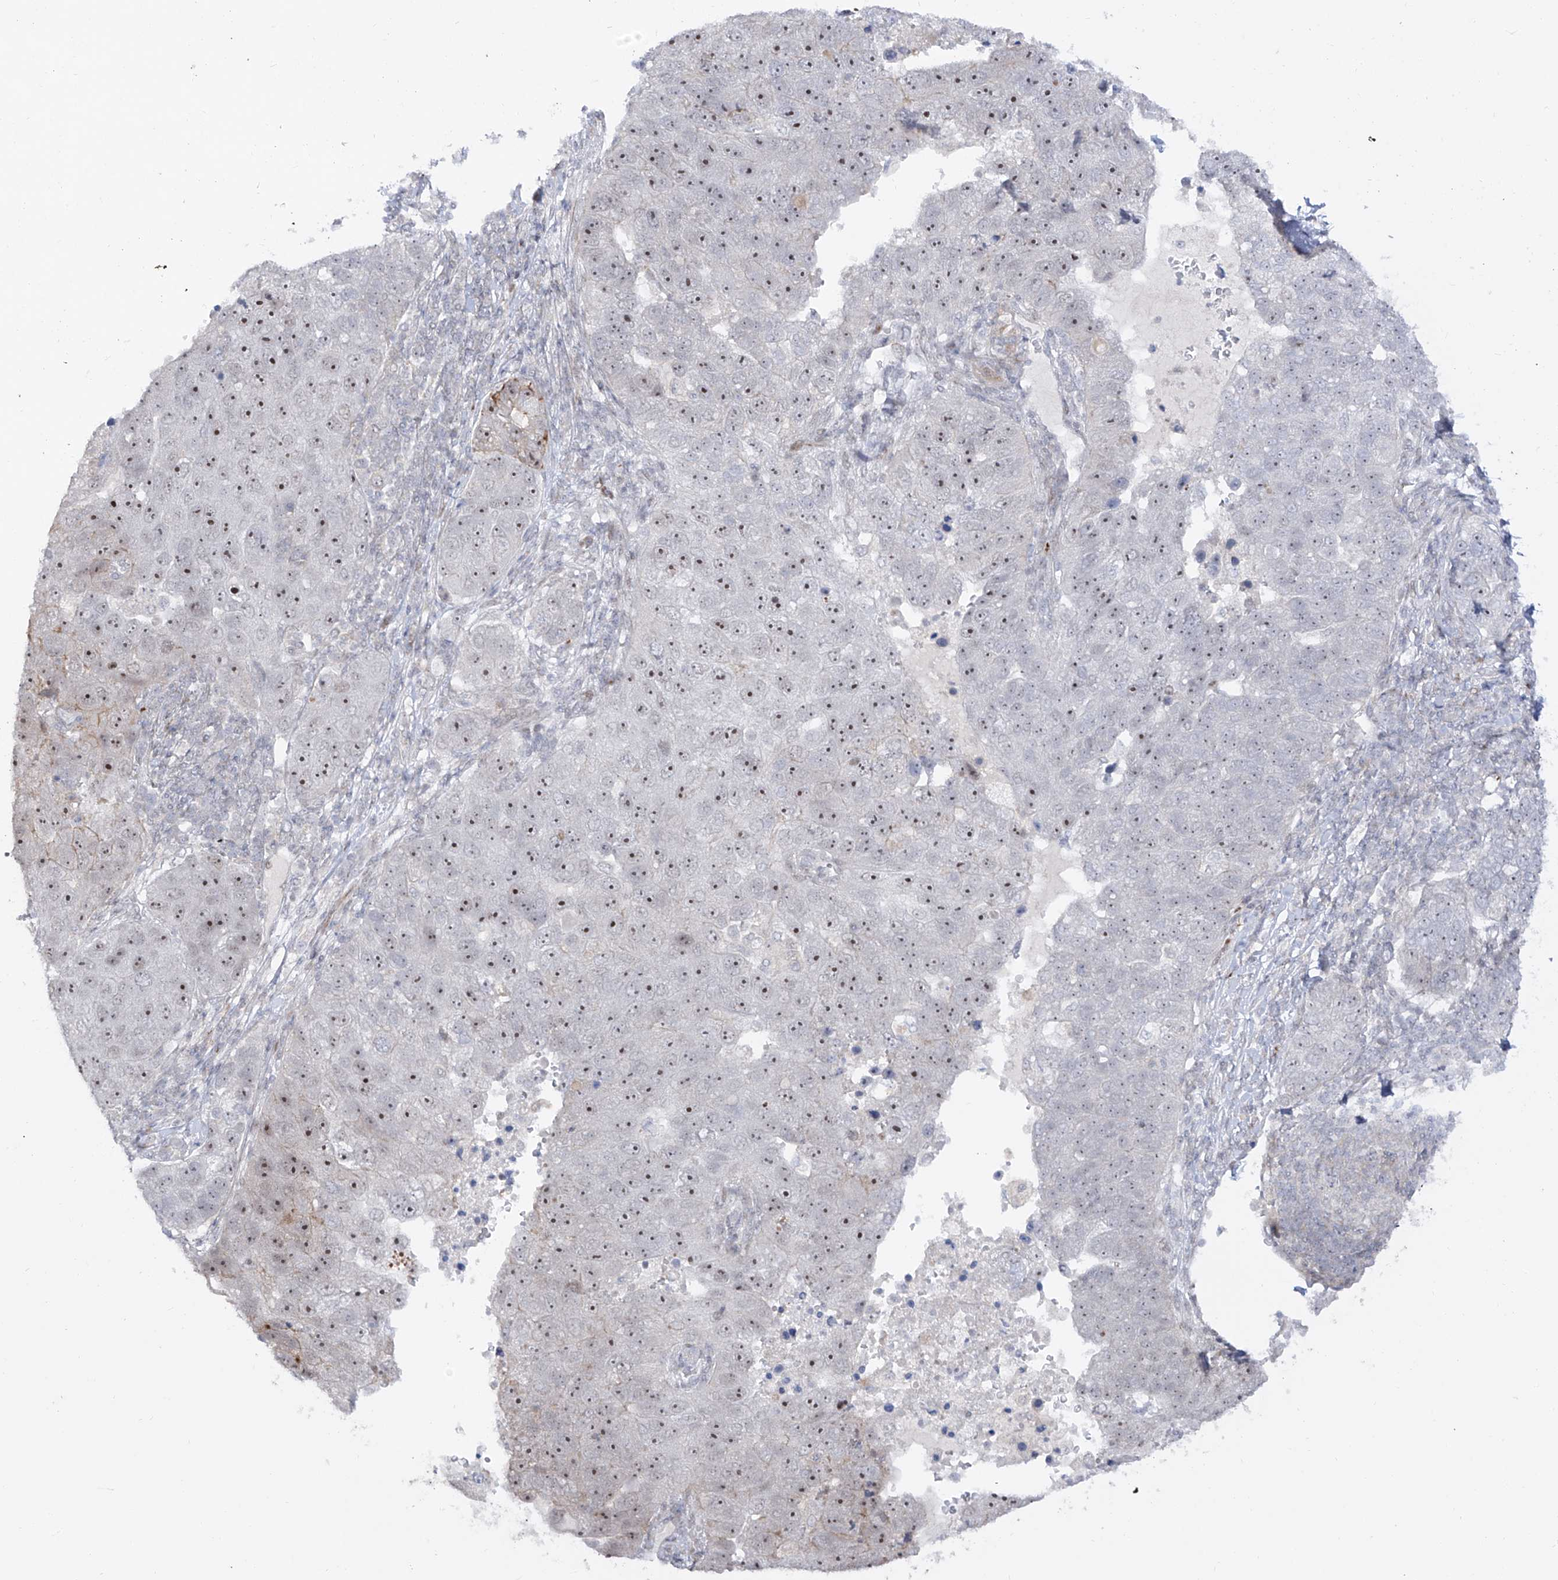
{"staining": {"intensity": "moderate", "quantity": ">75%", "location": "nuclear"}, "tissue": "pancreatic cancer", "cell_type": "Tumor cells", "image_type": "cancer", "snomed": [{"axis": "morphology", "description": "Adenocarcinoma, NOS"}, {"axis": "topography", "description": "Pancreas"}], "caption": "Pancreatic cancer tissue displays moderate nuclear positivity in approximately >75% of tumor cells", "gene": "ZNF180", "patient": {"sex": "female", "age": 61}}